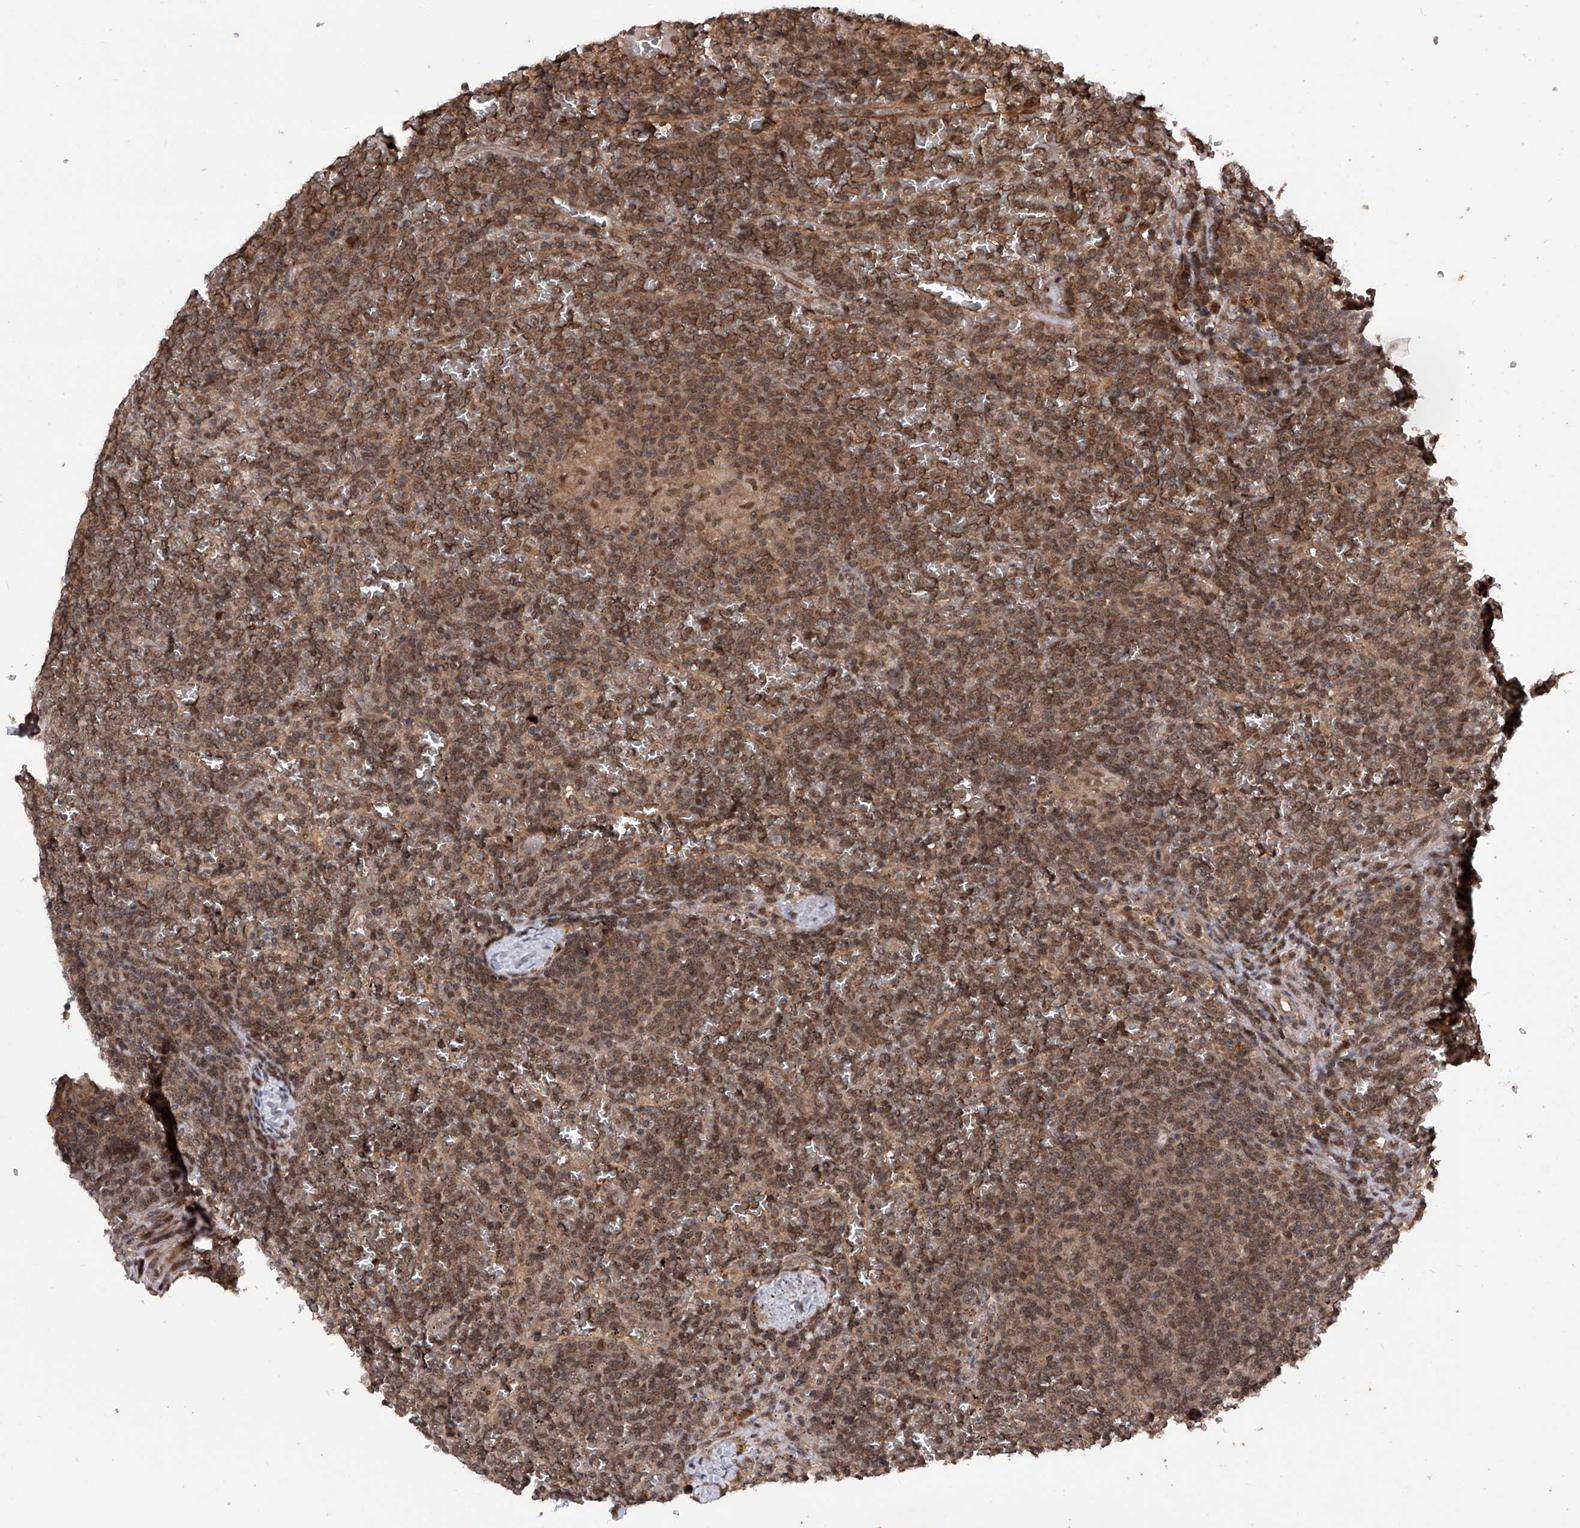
{"staining": {"intensity": "moderate", "quantity": ">75%", "location": "cytoplasmic/membranous,nuclear"}, "tissue": "lymphoma", "cell_type": "Tumor cells", "image_type": "cancer", "snomed": [{"axis": "morphology", "description": "Malignant lymphoma, non-Hodgkin's type, Low grade"}, {"axis": "topography", "description": "Spleen"}], "caption": "Approximately >75% of tumor cells in low-grade malignant lymphoma, non-Hodgkin's type reveal moderate cytoplasmic/membranous and nuclear protein positivity as visualized by brown immunohistochemical staining.", "gene": "LYSMD4", "patient": {"sex": "female", "age": 19}}